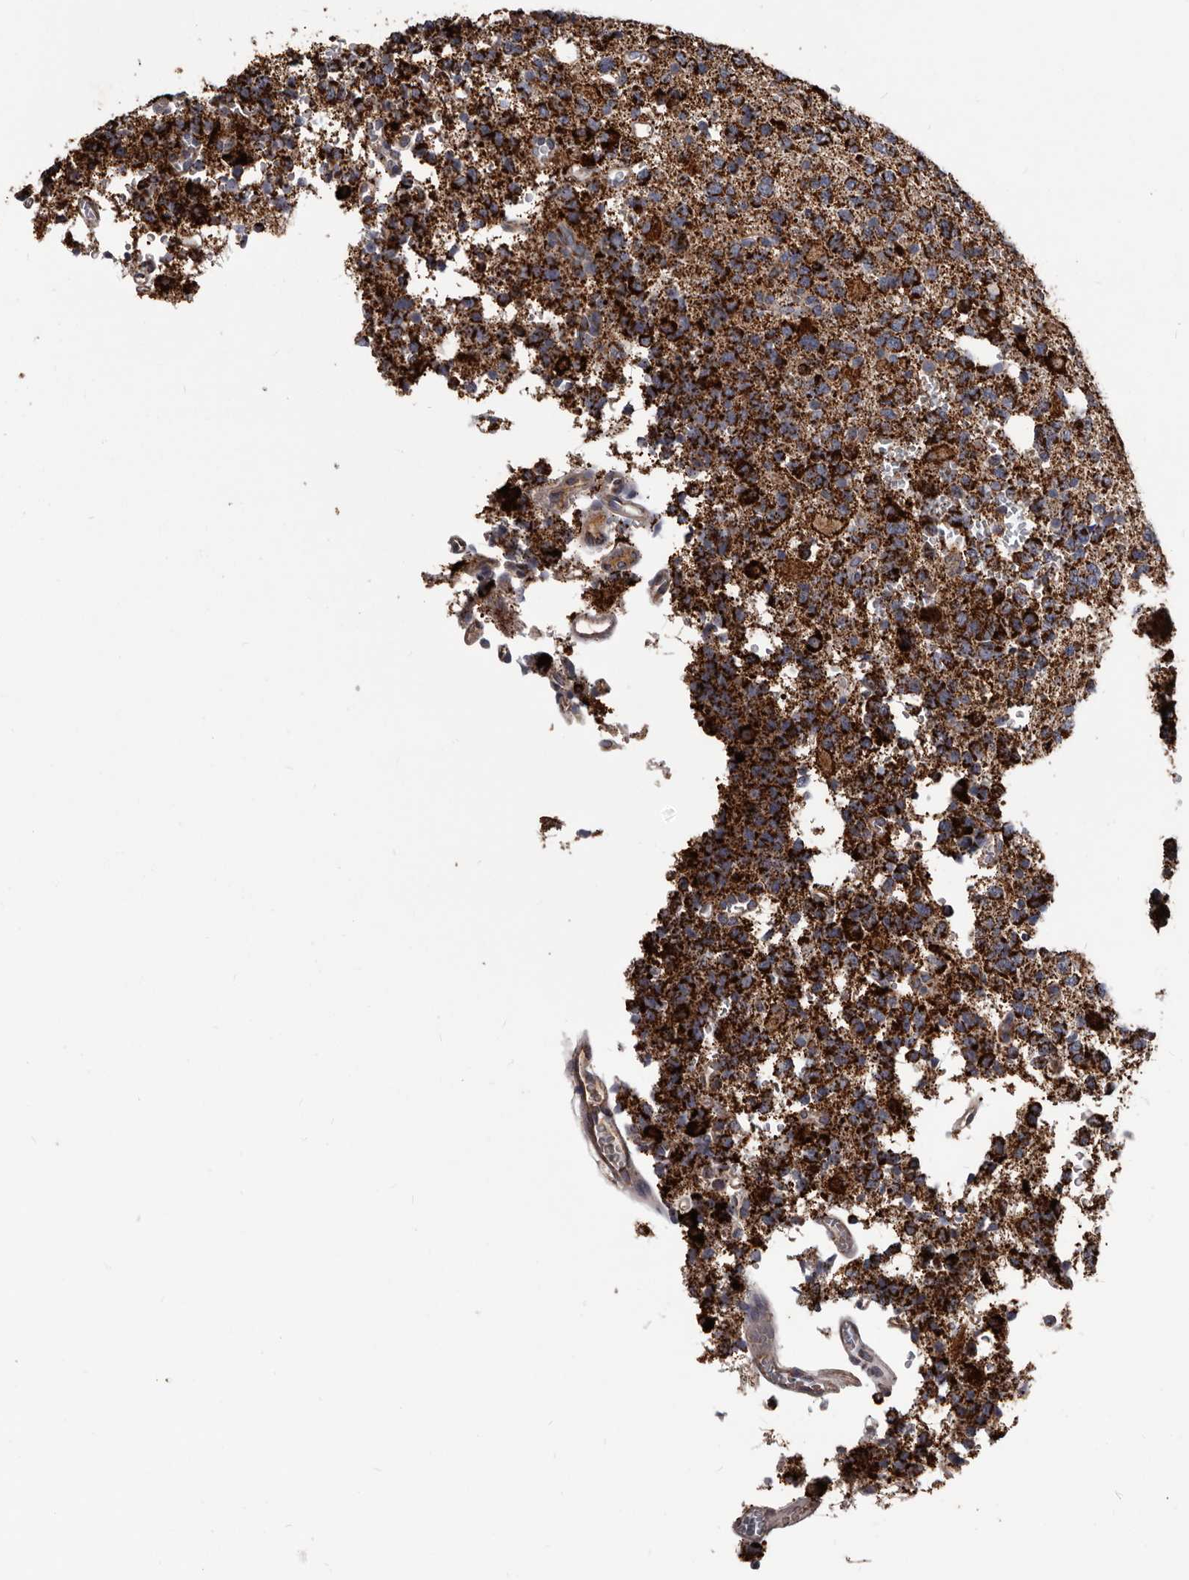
{"staining": {"intensity": "strong", "quantity": ">75%", "location": "cytoplasmic/membranous"}, "tissue": "glioma", "cell_type": "Tumor cells", "image_type": "cancer", "snomed": [{"axis": "morphology", "description": "Glioma, malignant, High grade"}, {"axis": "topography", "description": "Brain"}], "caption": "A histopathology image of glioma stained for a protein demonstrates strong cytoplasmic/membranous brown staining in tumor cells.", "gene": "ALDH5A1", "patient": {"sex": "female", "age": 62}}